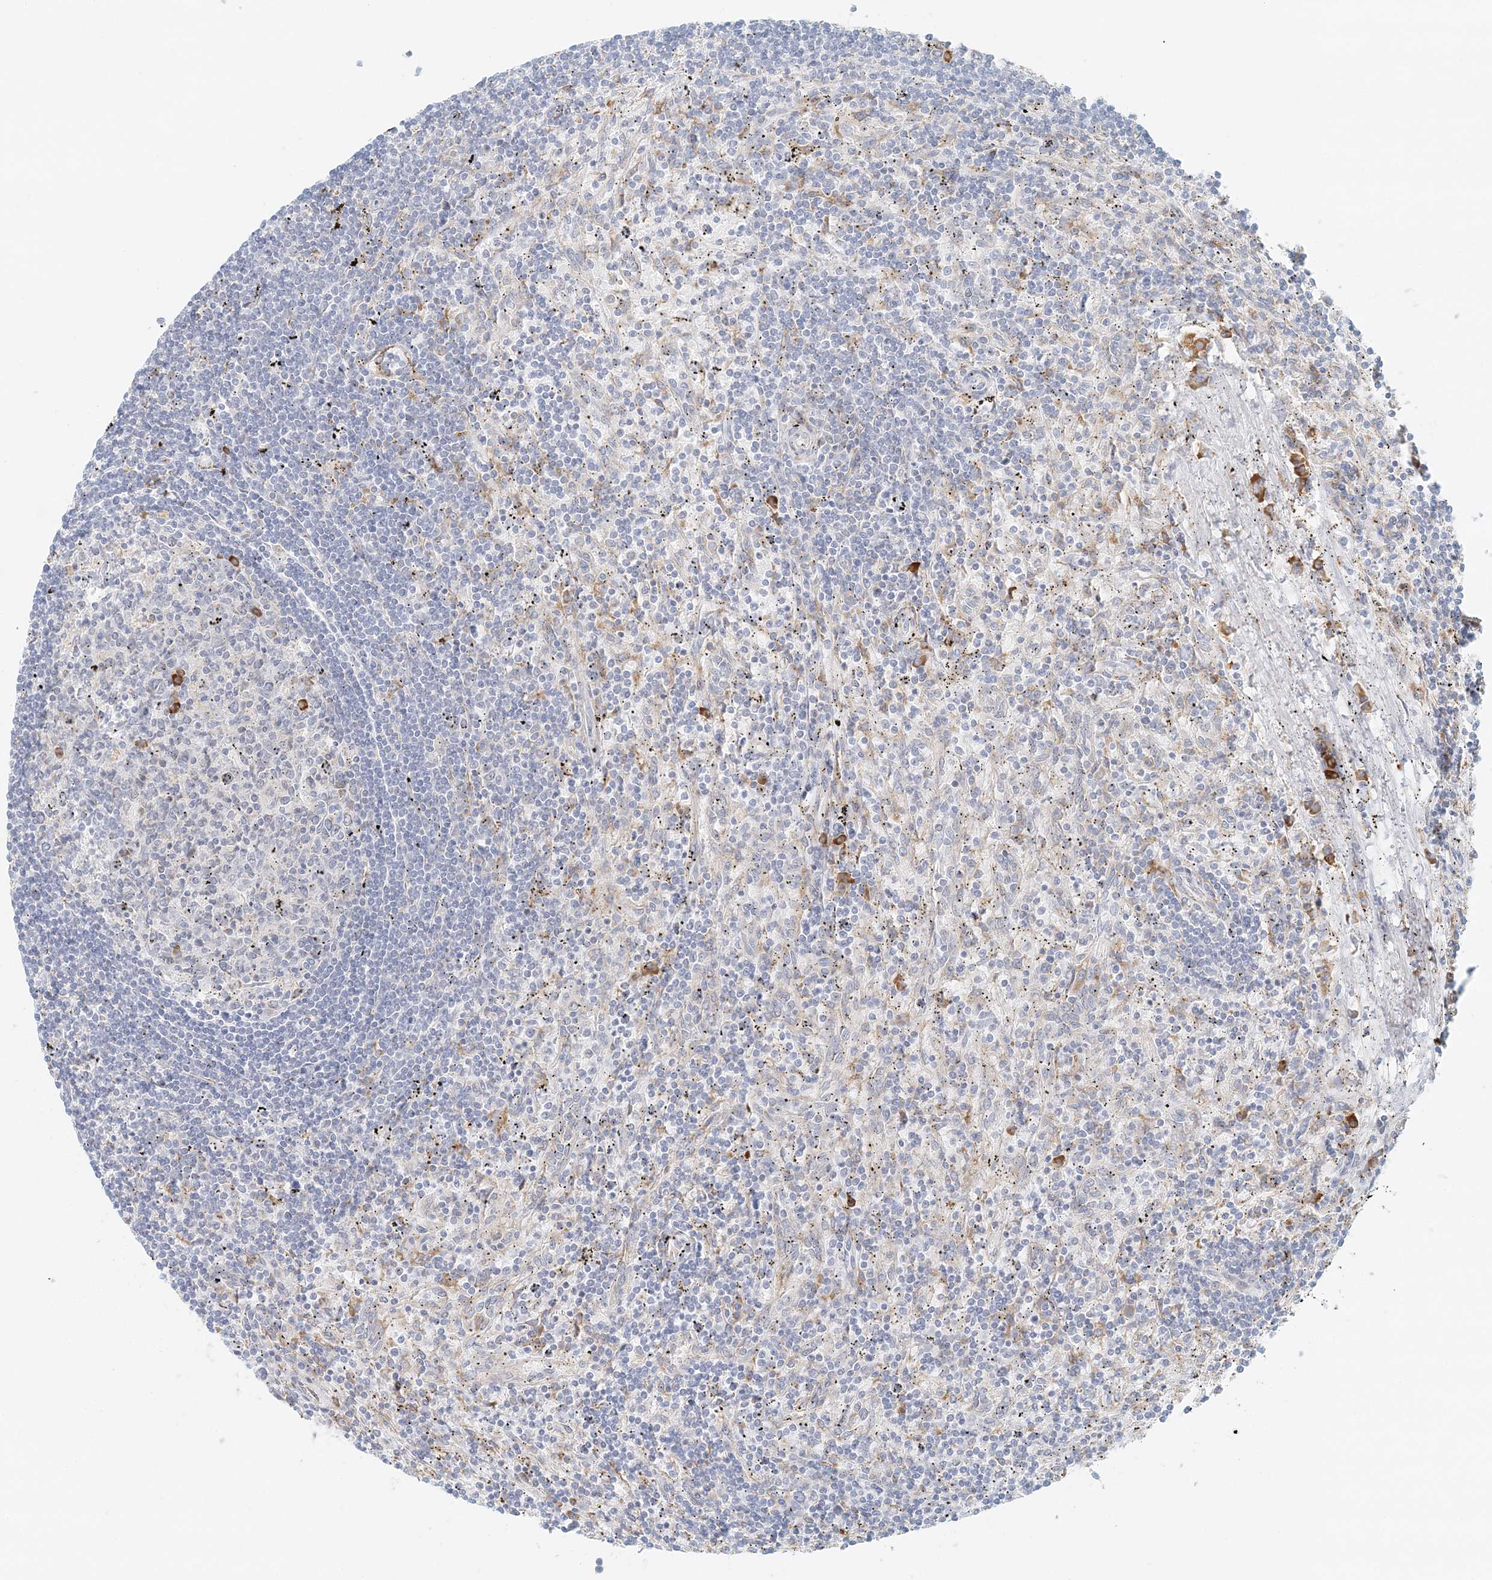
{"staining": {"intensity": "negative", "quantity": "none", "location": "none"}, "tissue": "lymphoma", "cell_type": "Tumor cells", "image_type": "cancer", "snomed": [{"axis": "morphology", "description": "Malignant lymphoma, non-Hodgkin's type, Low grade"}, {"axis": "topography", "description": "Spleen"}], "caption": "Human lymphoma stained for a protein using immunohistochemistry (IHC) demonstrates no positivity in tumor cells.", "gene": "STK11IP", "patient": {"sex": "male", "age": 76}}